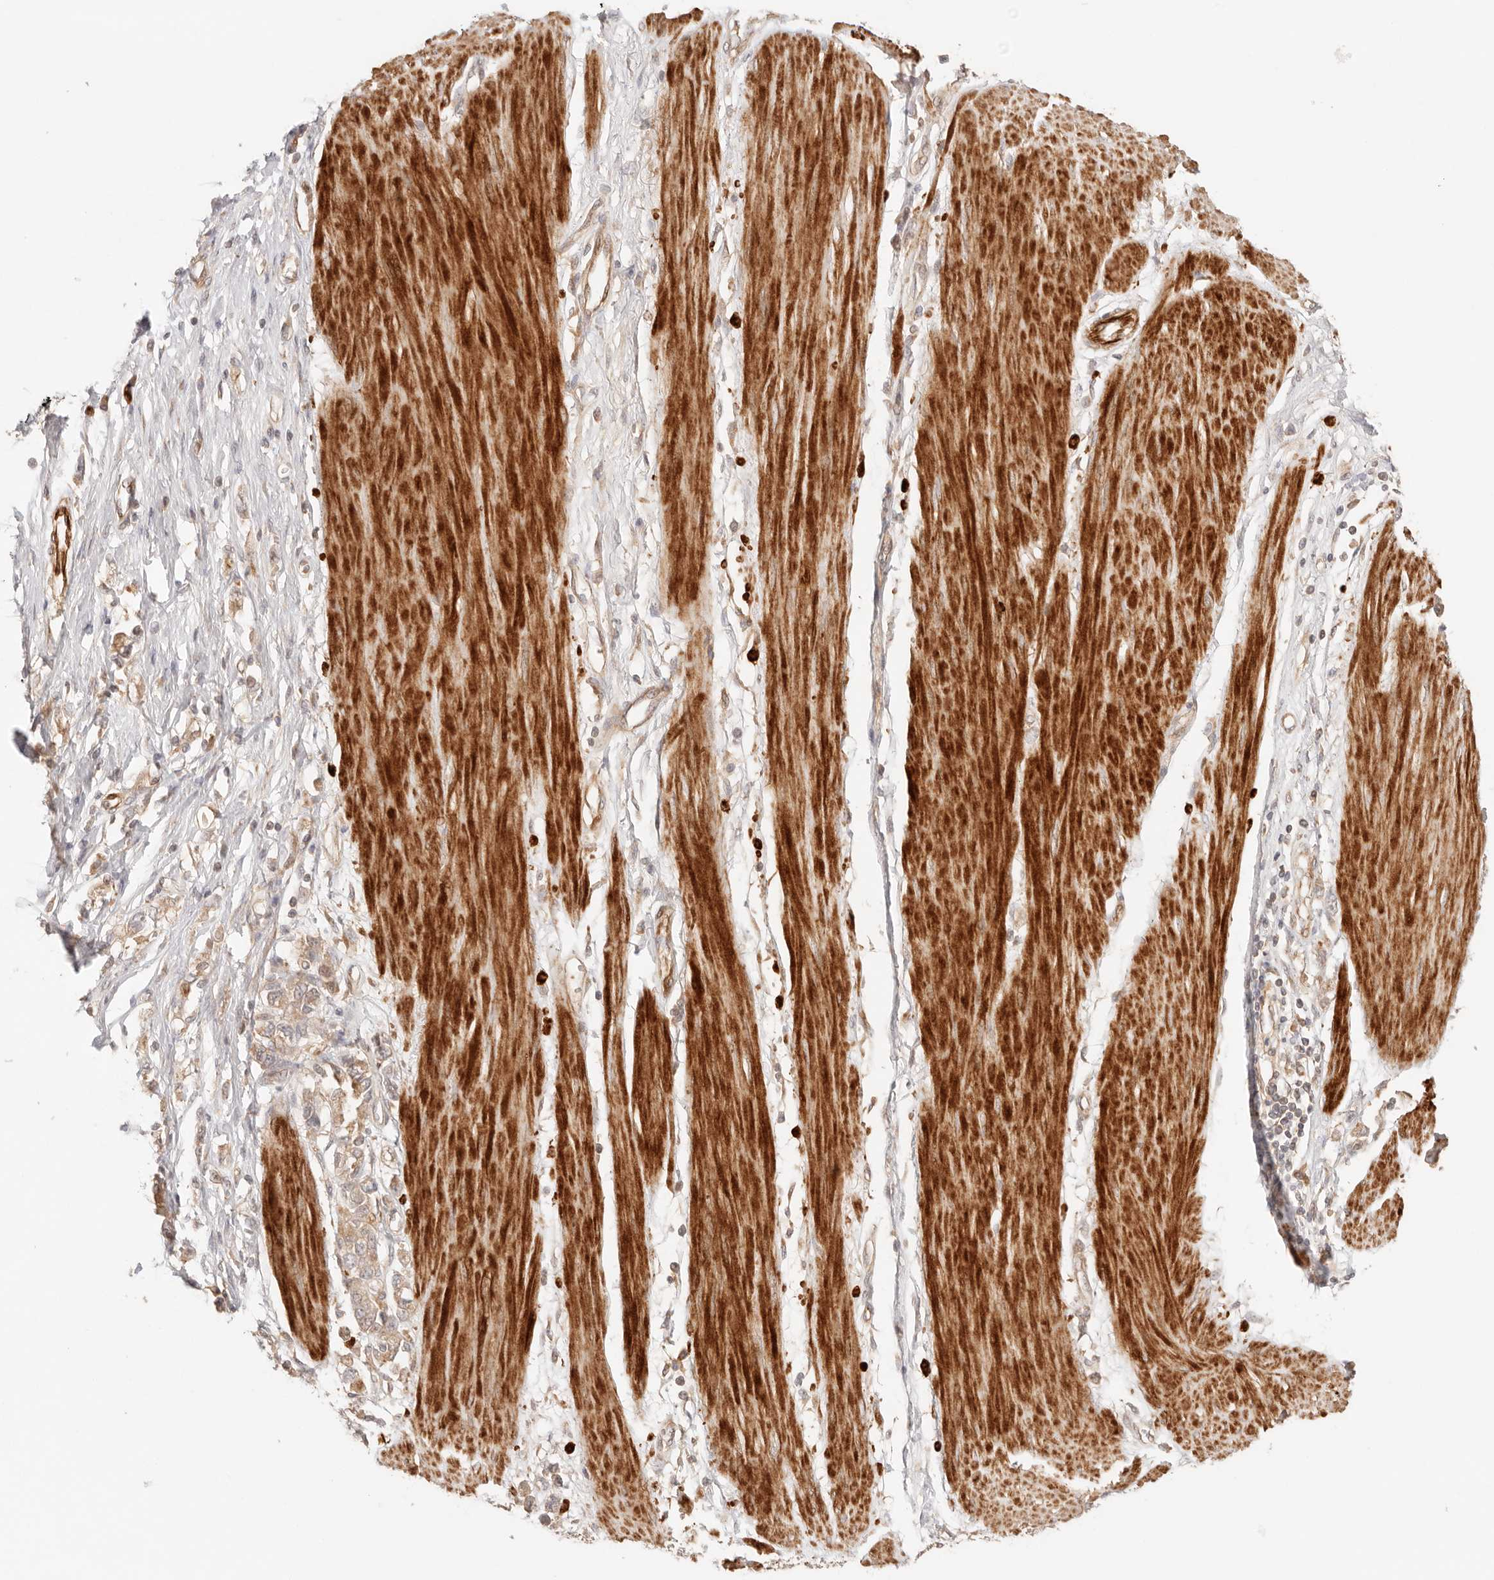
{"staining": {"intensity": "moderate", "quantity": ">75%", "location": "cytoplasmic/membranous"}, "tissue": "stomach cancer", "cell_type": "Tumor cells", "image_type": "cancer", "snomed": [{"axis": "morphology", "description": "Adenocarcinoma, NOS"}, {"axis": "topography", "description": "Stomach"}], "caption": "Stomach cancer (adenocarcinoma) tissue shows moderate cytoplasmic/membranous expression in approximately >75% of tumor cells, visualized by immunohistochemistry. The staining was performed using DAB (3,3'-diaminobenzidine), with brown indicating positive protein expression. Nuclei are stained blue with hematoxylin.", "gene": "IL1R2", "patient": {"sex": "female", "age": 76}}